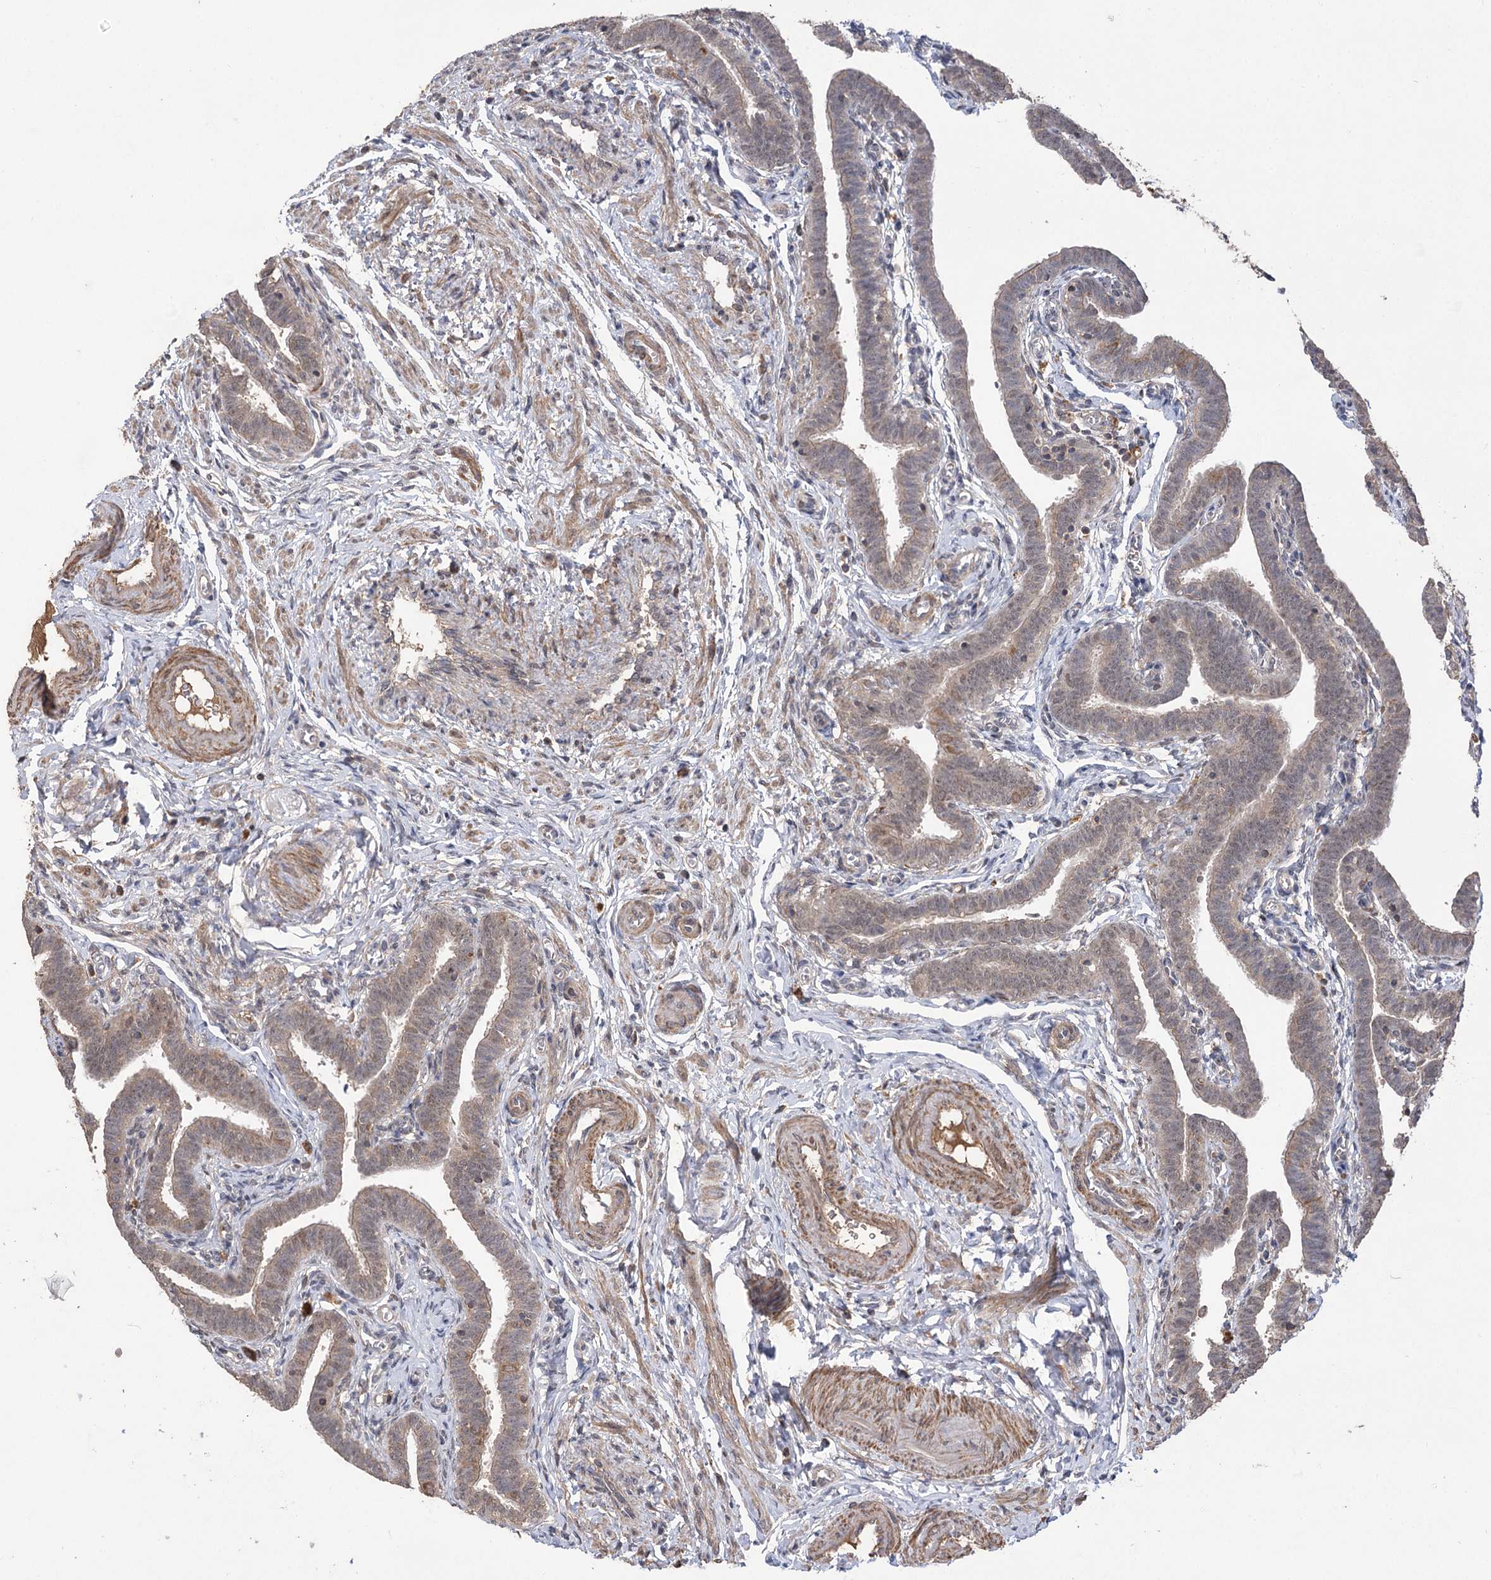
{"staining": {"intensity": "weak", "quantity": ">75%", "location": "cytoplasmic/membranous,nuclear"}, "tissue": "fallopian tube", "cell_type": "Glandular cells", "image_type": "normal", "snomed": [{"axis": "morphology", "description": "Normal tissue, NOS"}, {"axis": "topography", "description": "Fallopian tube"}], "caption": "Protein analysis of unremarkable fallopian tube demonstrates weak cytoplasmic/membranous,nuclear positivity in approximately >75% of glandular cells.", "gene": "TENM2", "patient": {"sex": "female", "age": 36}}